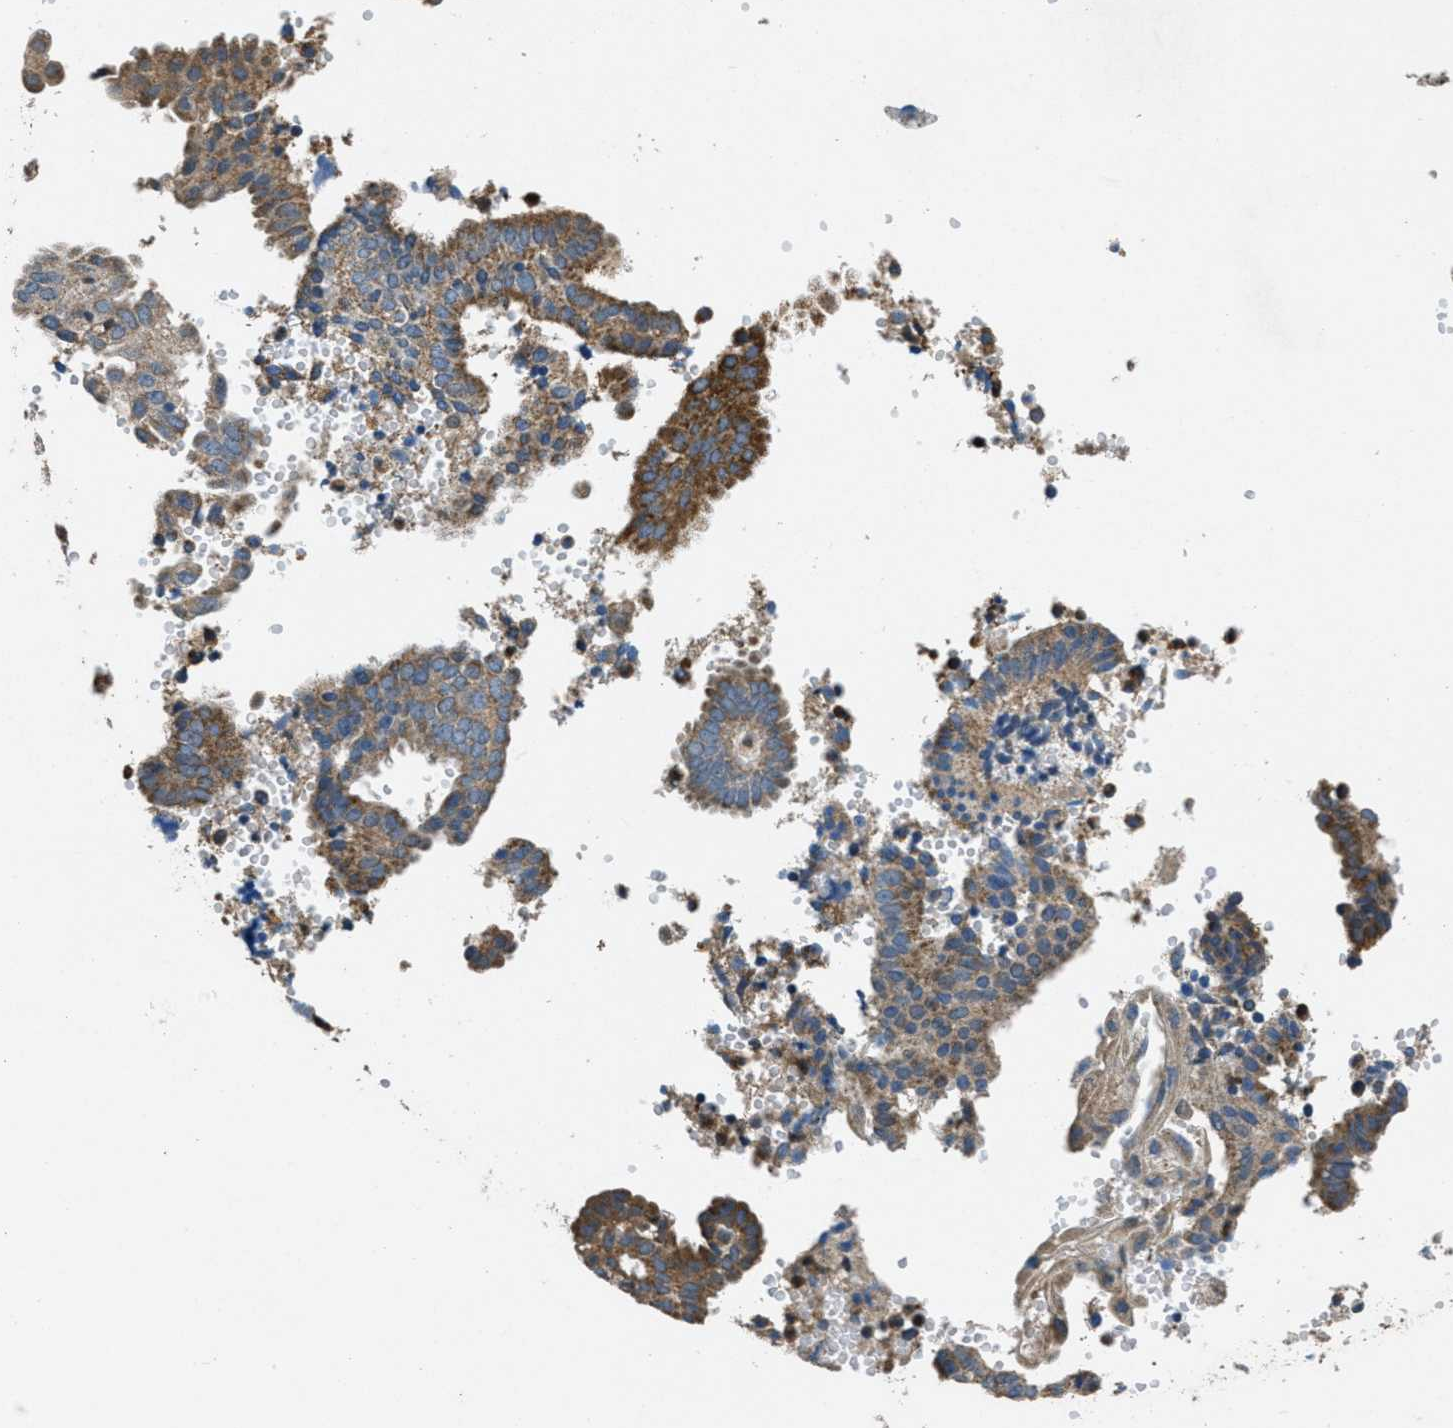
{"staining": {"intensity": "moderate", "quantity": ">75%", "location": "cytoplasmic/membranous"}, "tissue": "endometrial cancer", "cell_type": "Tumor cells", "image_type": "cancer", "snomed": [{"axis": "morphology", "description": "Adenocarcinoma, NOS"}, {"axis": "topography", "description": "Endometrium"}], "caption": "This photomicrograph shows immunohistochemistry staining of endometrial cancer, with medium moderate cytoplasmic/membranous expression in about >75% of tumor cells.", "gene": "TOMM70", "patient": {"sex": "female", "age": 58}}